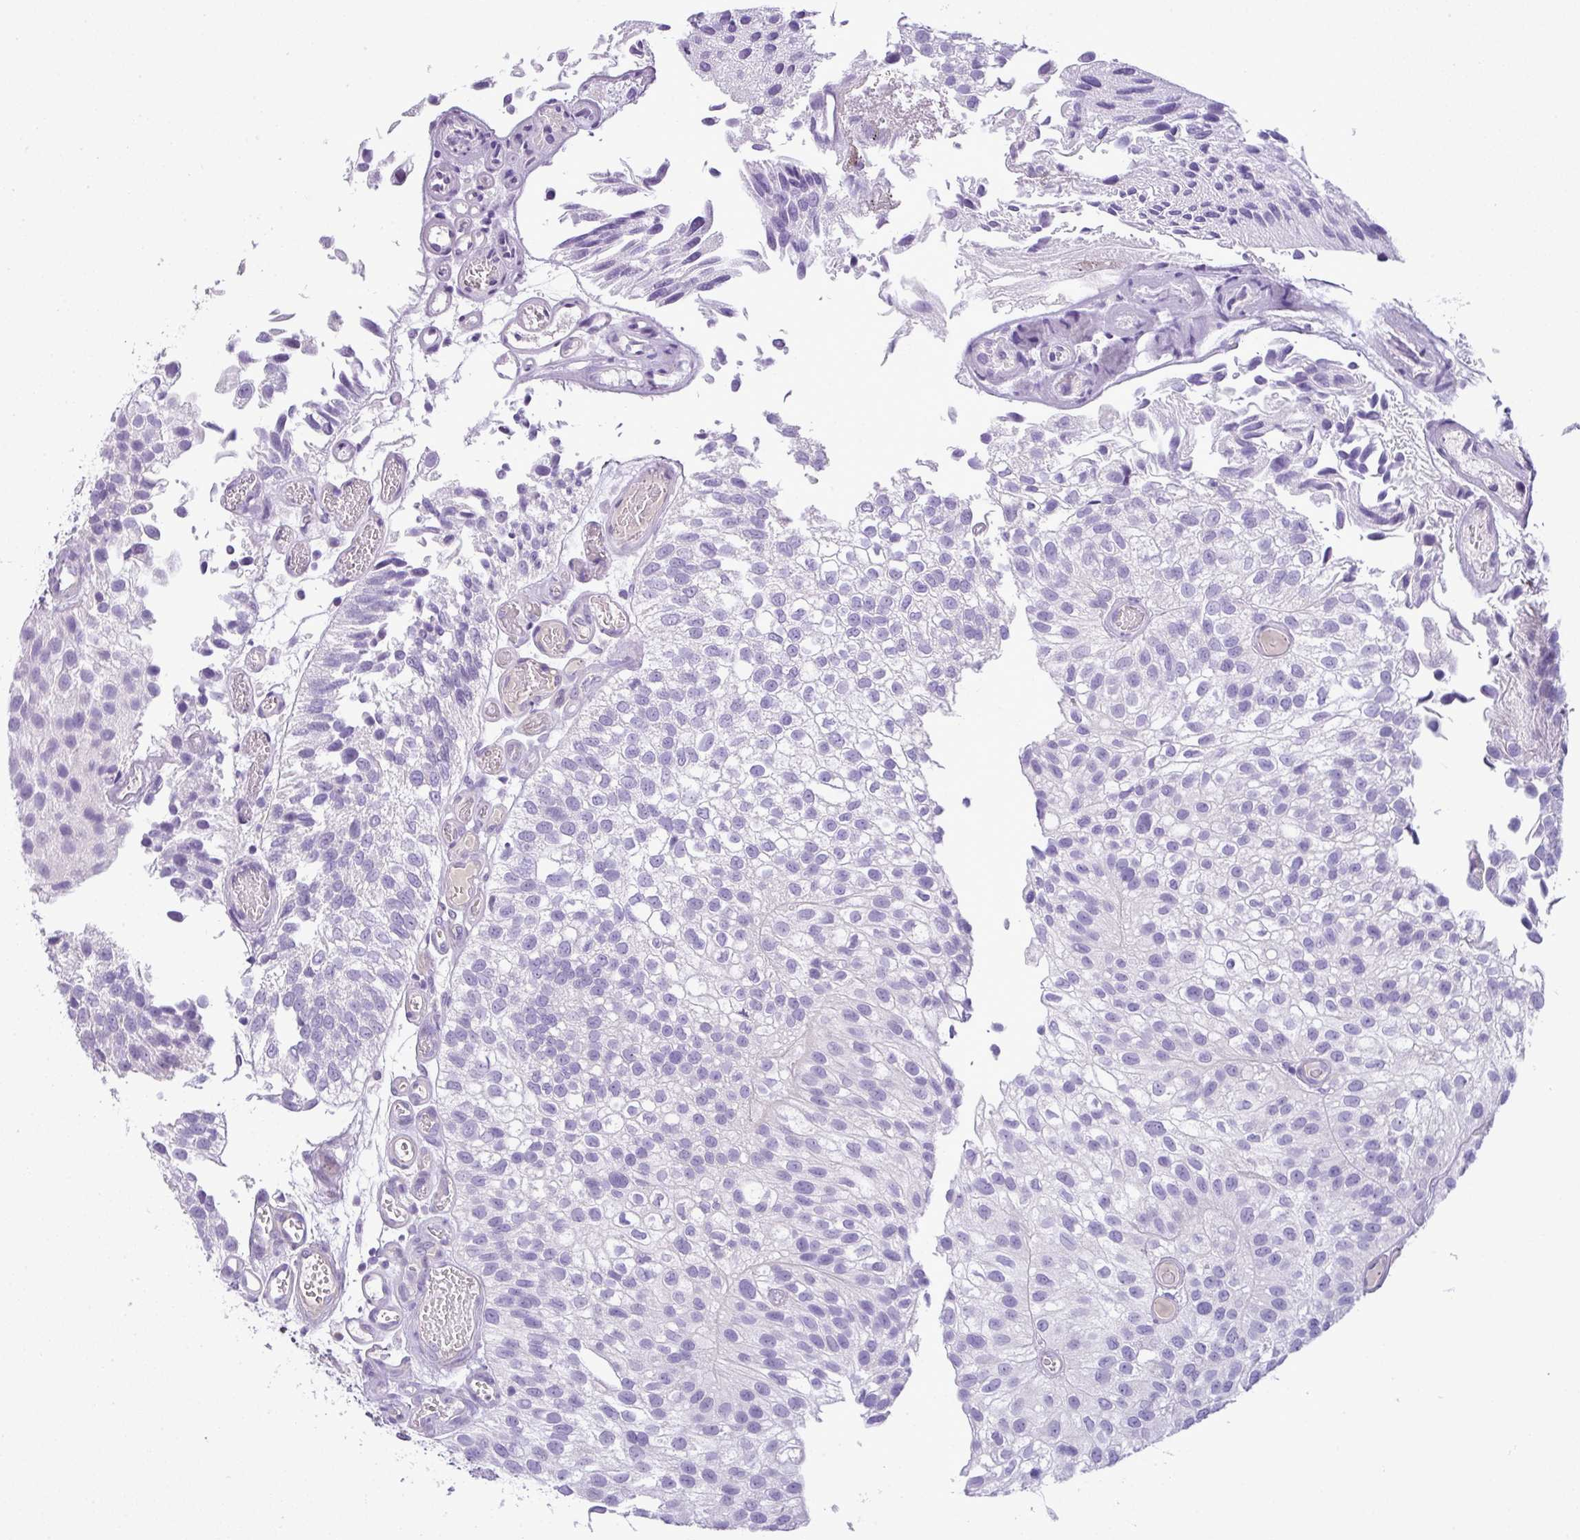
{"staining": {"intensity": "negative", "quantity": "none", "location": "none"}, "tissue": "urothelial cancer", "cell_type": "Tumor cells", "image_type": "cancer", "snomed": [{"axis": "morphology", "description": "Urothelial carcinoma, NOS"}, {"axis": "topography", "description": "Urinary bladder"}], "caption": "An image of human transitional cell carcinoma is negative for staining in tumor cells.", "gene": "ENSG00000273748", "patient": {"sex": "male", "age": 87}}